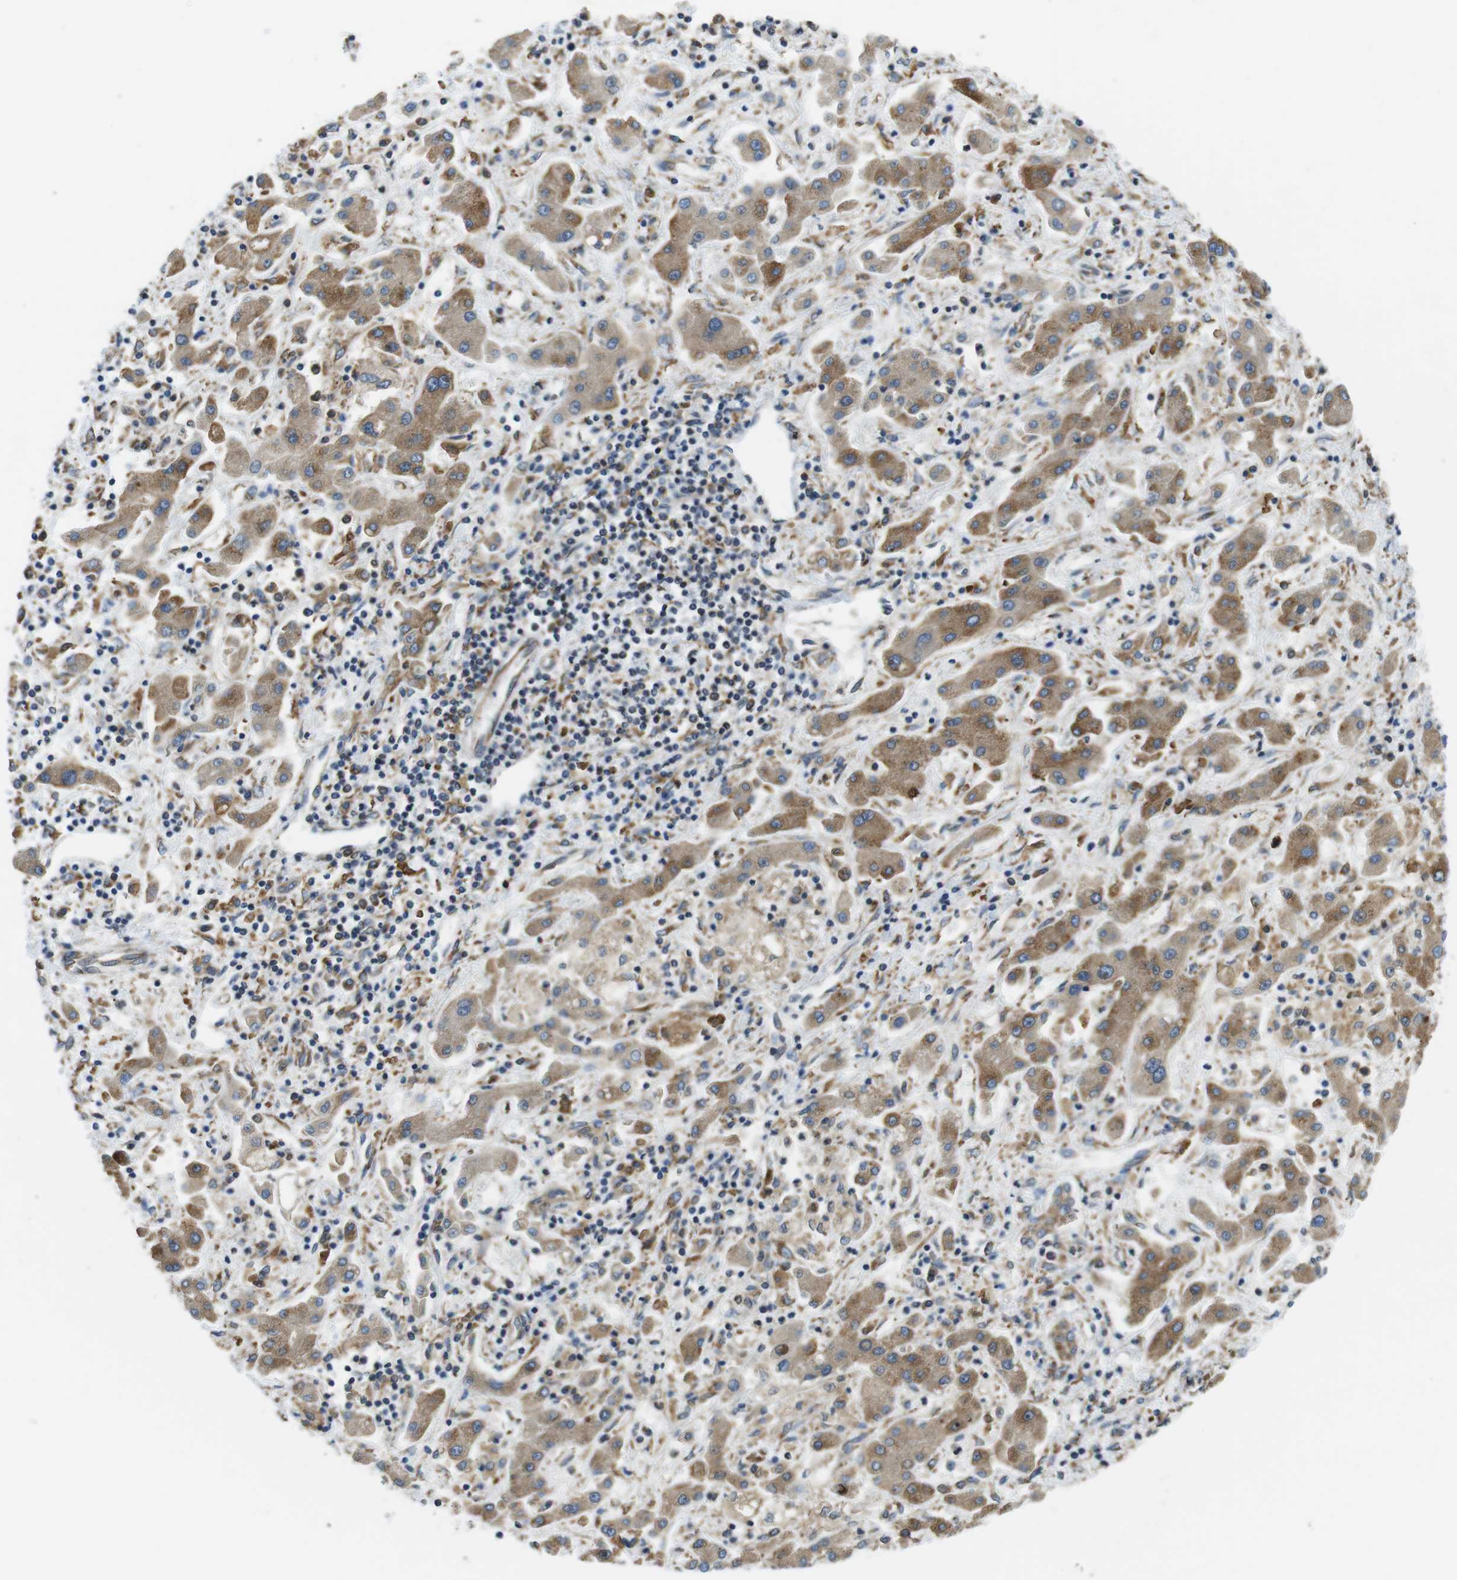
{"staining": {"intensity": "strong", "quantity": "25%-75%", "location": "cytoplasmic/membranous"}, "tissue": "liver cancer", "cell_type": "Tumor cells", "image_type": "cancer", "snomed": [{"axis": "morphology", "description": "Cholangiocarcinoma"}, {"axis": "topography", "description": "Liver"}], "caption": "A brown stain labels strong cytoplasmic/membranous positivity of a protein in human liver cholangiocarcinoma tumor cells. The staining is performed using DAB (3,3'-diaminobenzidine) brown chromogen to label protein expression. The nuclei are counter-stained blue using hematoxylin.", "gene": "UGGT1", "patient": {"sex": "male", "age": 50}}